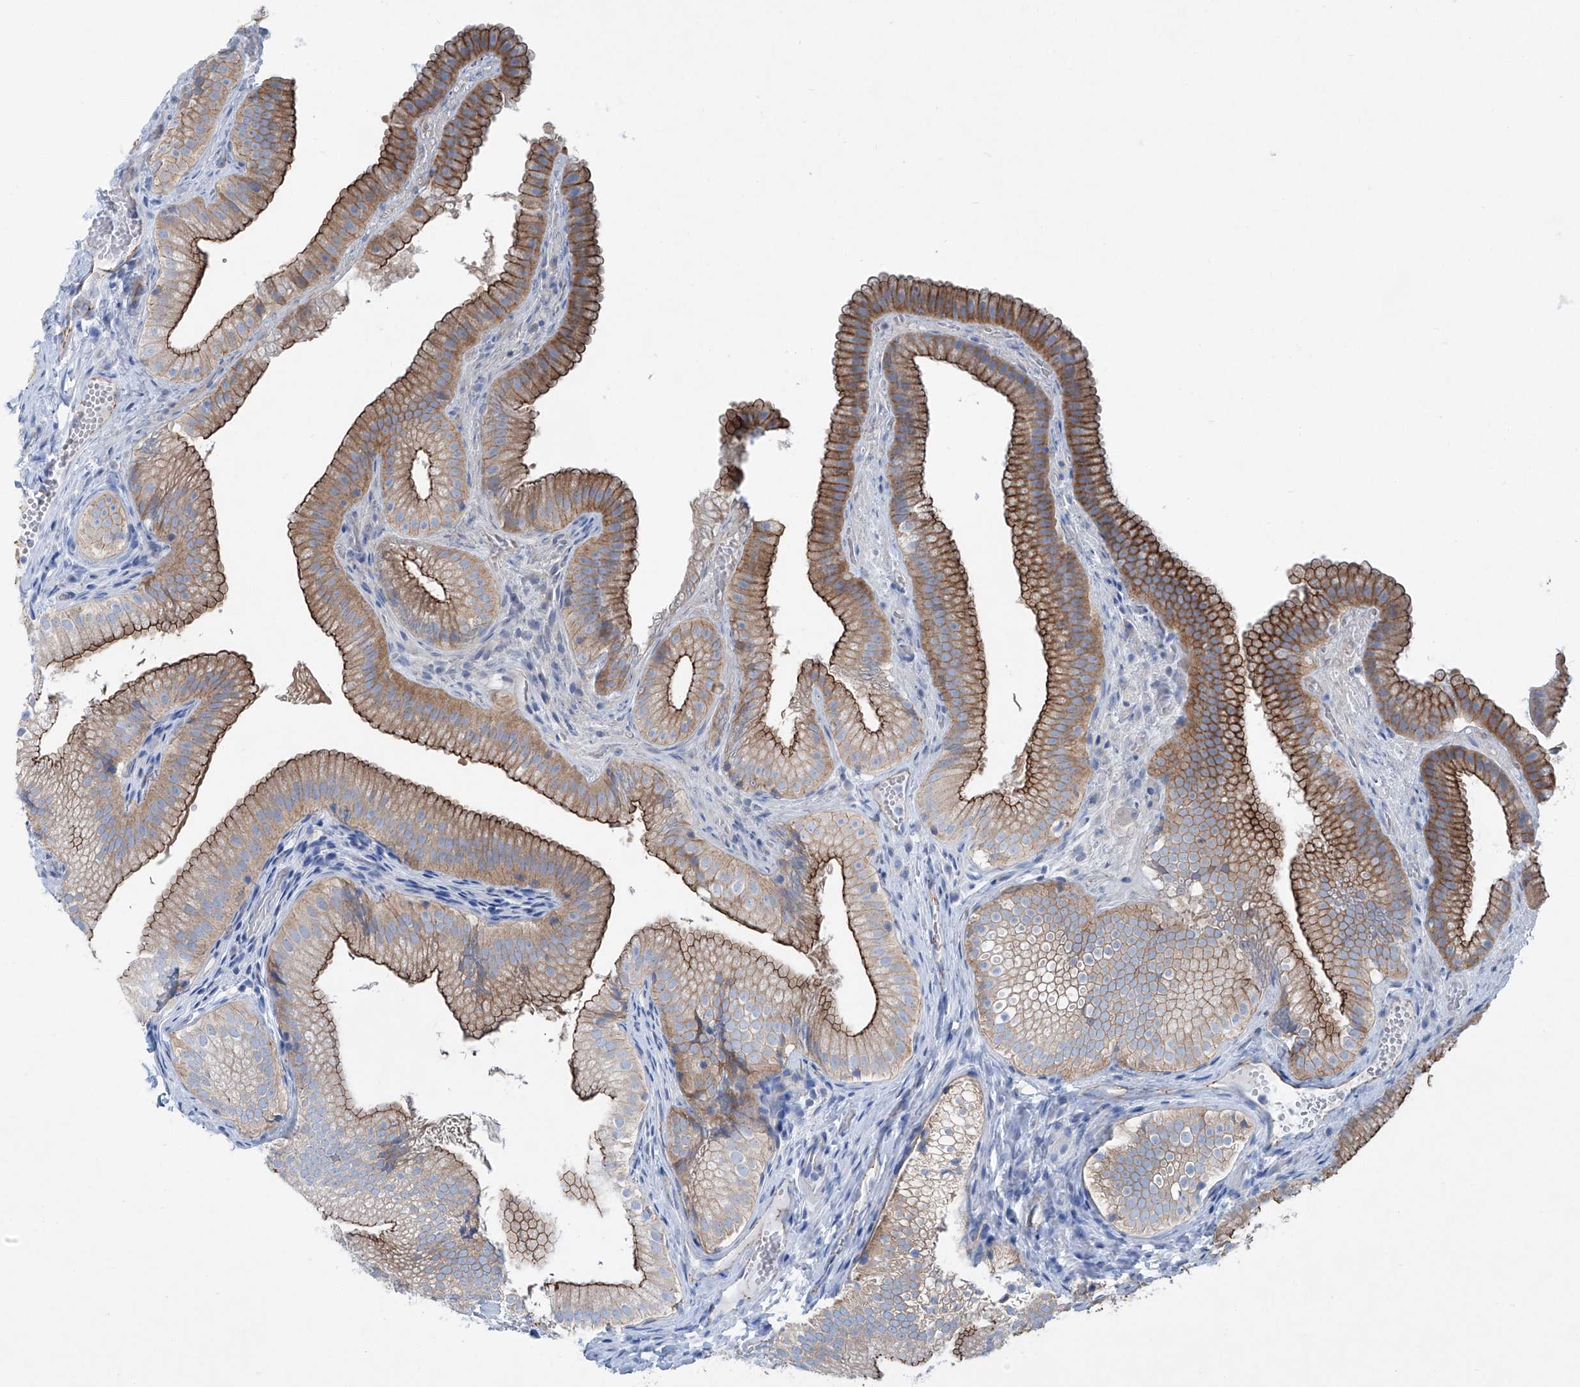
{"staining": {"intensity": "moderate", "quantity": ">75%", "location": "cytoplasmic/membranous"}, "tissue": "gallbladder", "cell_type": "Glandular cells", "image_type": "normal", "snomed": [{"axis": "morphology", "description": "Normal tissue, NOS"}, {"axis": "topography", "description": "Gallbladder"}], "caption": "A high-resolution photomicrograph shows immunohistochemistry staining of normal gallbladder, which shows moderate cytoplasmic/membranous staining in approximately >75% of glandular cells. (Stains: DAB (3,3'-diaminobenzidine) in brown, nuclei in blue, Microscopy: brightfield microscopy at high magnification).", "gene": "MAGI1", "patient": {"sex": "female", "age": 30}}